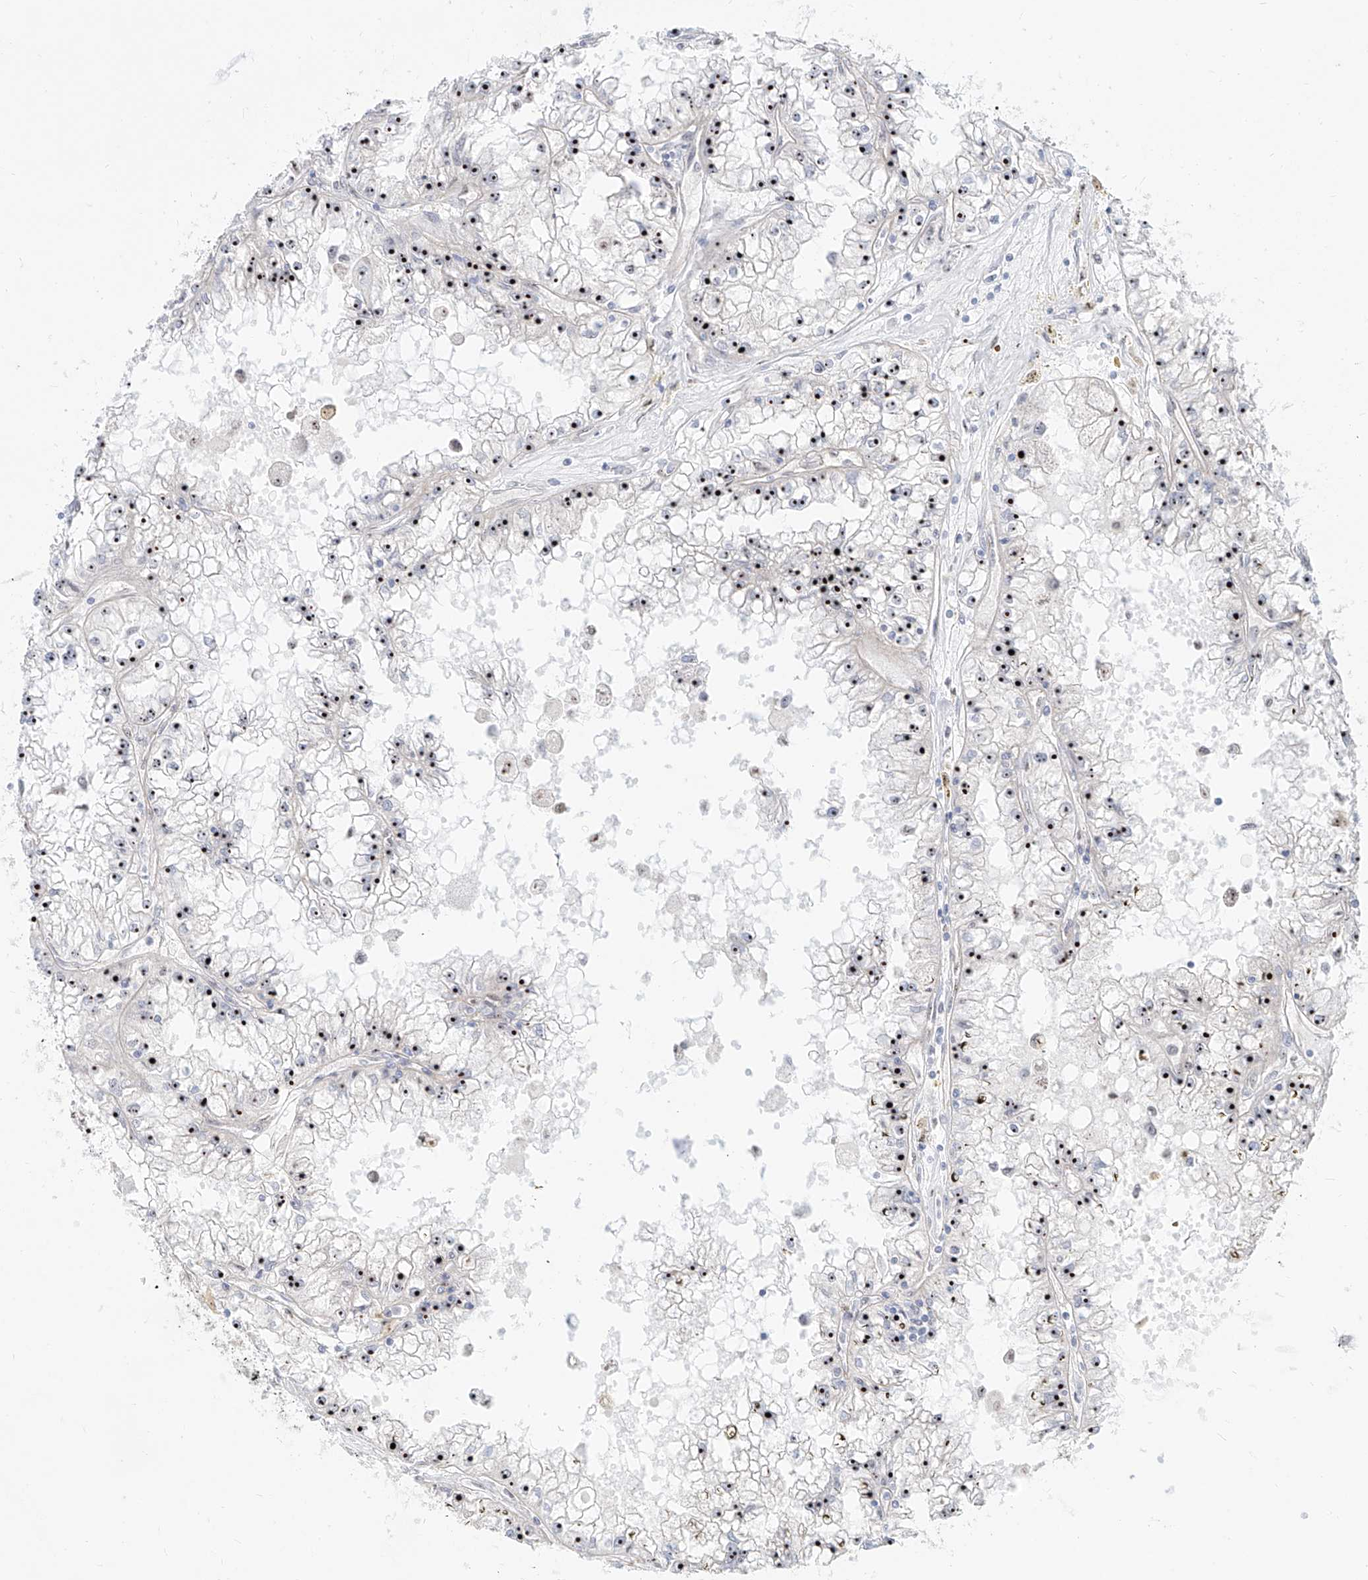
{"staining": {"intensity": "strong", "quantity": ">75%", "location": "nuclear"}, "tissue": "renal cancer", "cell_type": "Tumor cells", "image_type": "cancer", "snomed": [{"axis": "morphology", "description": "Adenocarcinoma, NOS"}, {"axis": "topography", "description": "Kidney"}], "caption": "Protein expression by immunohistochemistry (IHC) exhibits strong nuclear positivity in approximately >75% of tumor cells in adenocarcinoma (renal).", "gene": "ZNF710", "patient": {"sex": "male", "age": 56}}